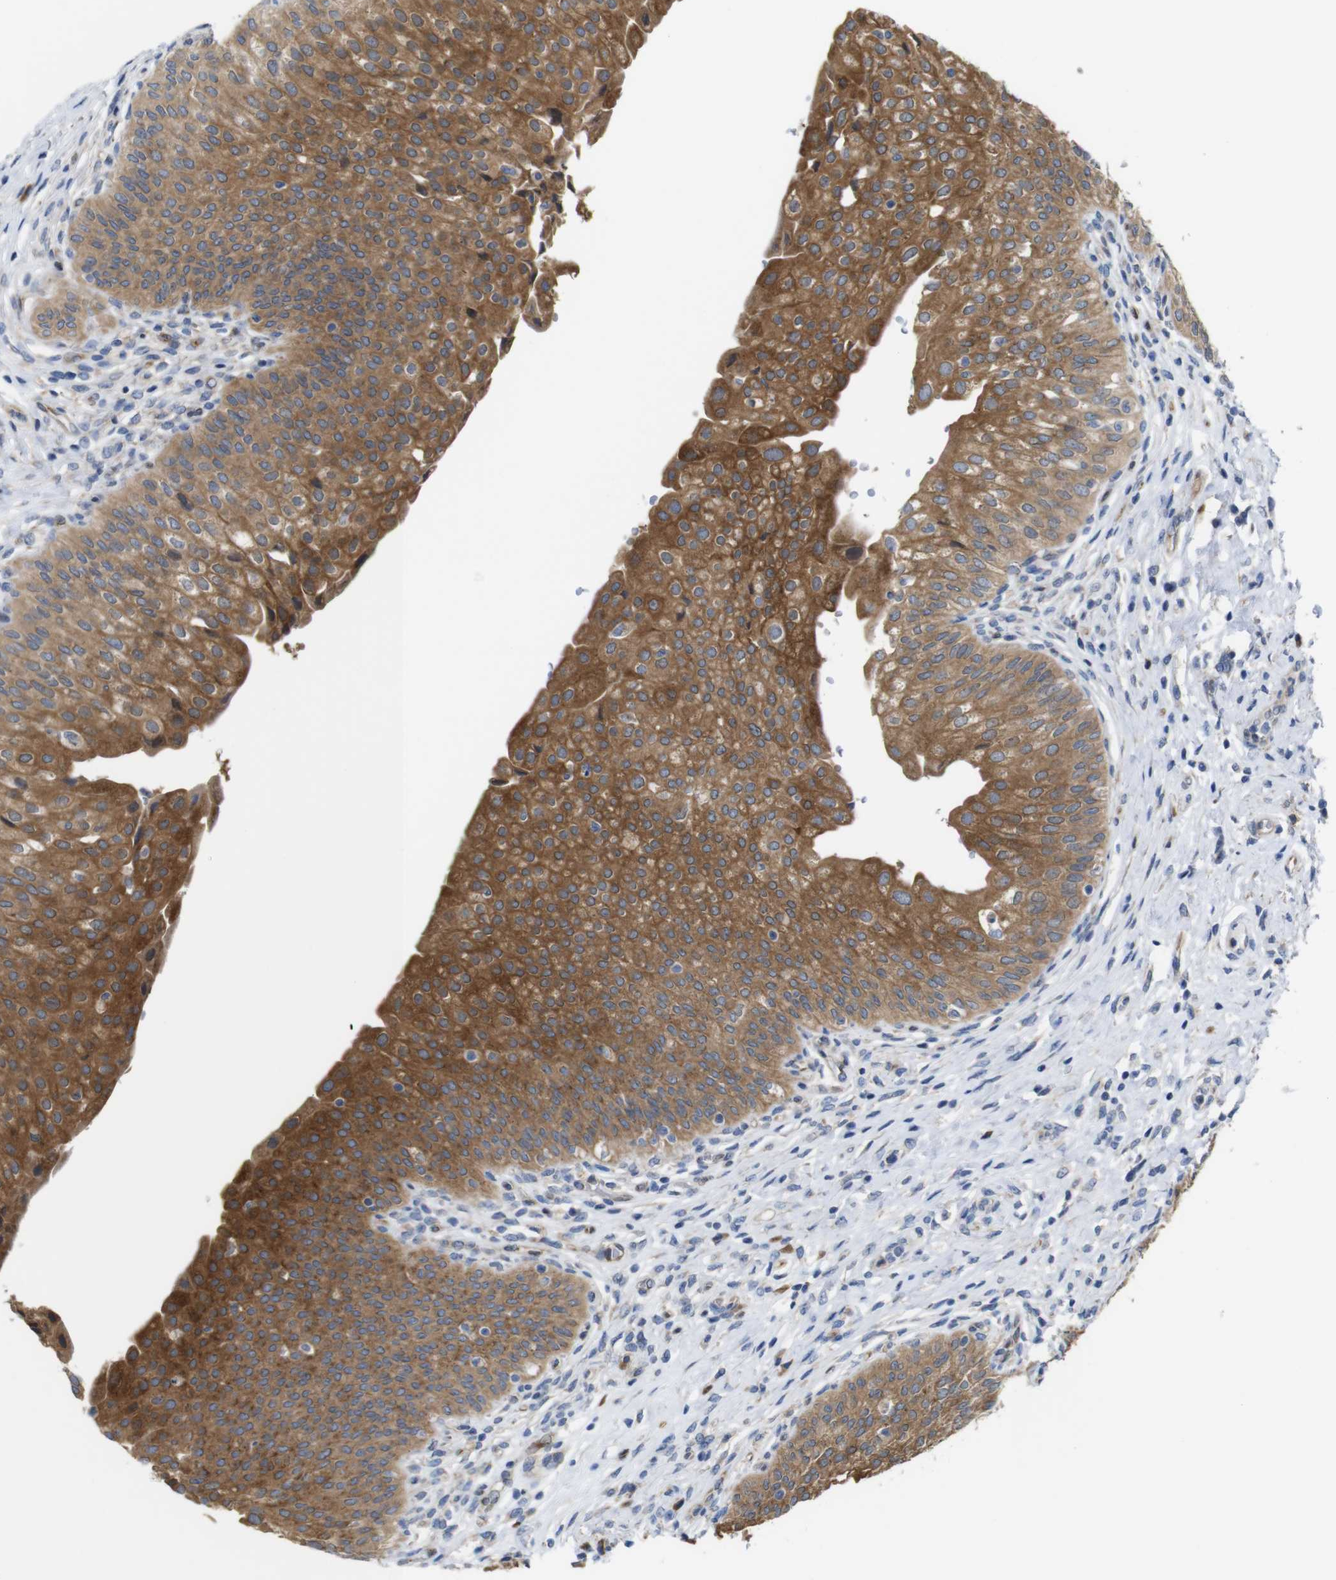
{"staining": {"intensity": "moderate", "quantity": ">75%", "location": "cytoplasmic/membranous"}, "tissue": "urinary bladder", "cell_type": "Urothelial cells", "image_type": "normal", "snomed": [{"axis": "morphology", "description": "Normal tissue, NOS"}, {"axis": "topography", "description": "Urinary bladder"}], "caption": "Urothelial cells exhibit moderate cytoplasmic/membranous positivity in approximately >75% of cells in unremarkable urinary bladder.", "gene": "DDRGK1", "patient": {"sex": "male", "age": 46}}